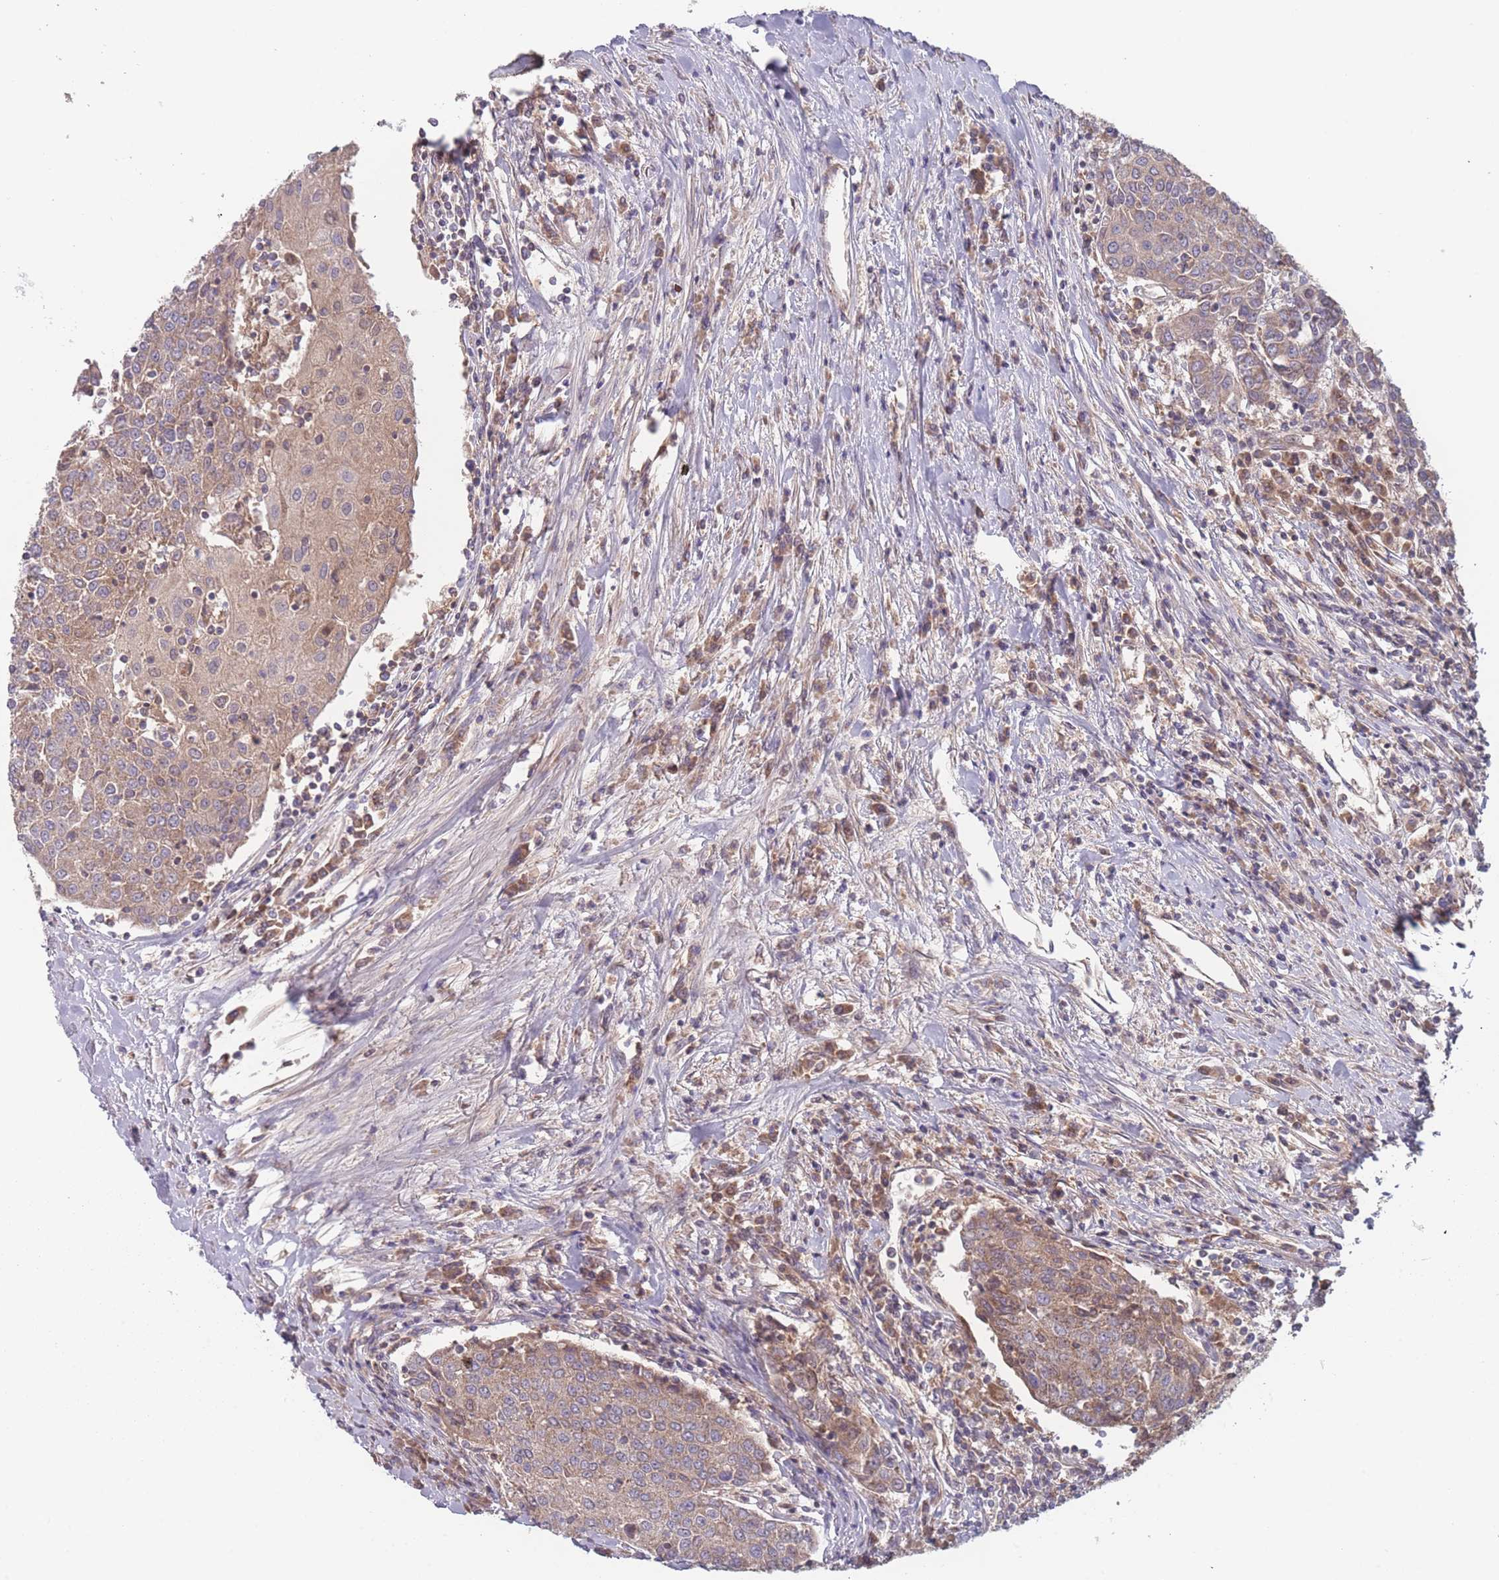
{"staining": {"intensity": "moderate", "quantity": ">75%", "location": "cytoplasmic/membranous"}, "tissue": "urothelial cancer", "cell_type": "Tumor cells", "image_type": "cancer", "snomed": [{"axis": "morphology", "description": "Urothelial carcinoma, High grade"}, {"axis": "topography", "description": "Urinary bladder"}], "caption": "Moderate cytoplasmic/membranous staining is appreciated in approximately >75% of tumor cells in urothelial cancer.", "gene": "ATP5MG", "patient": {"sex": "female", "age": 85}}